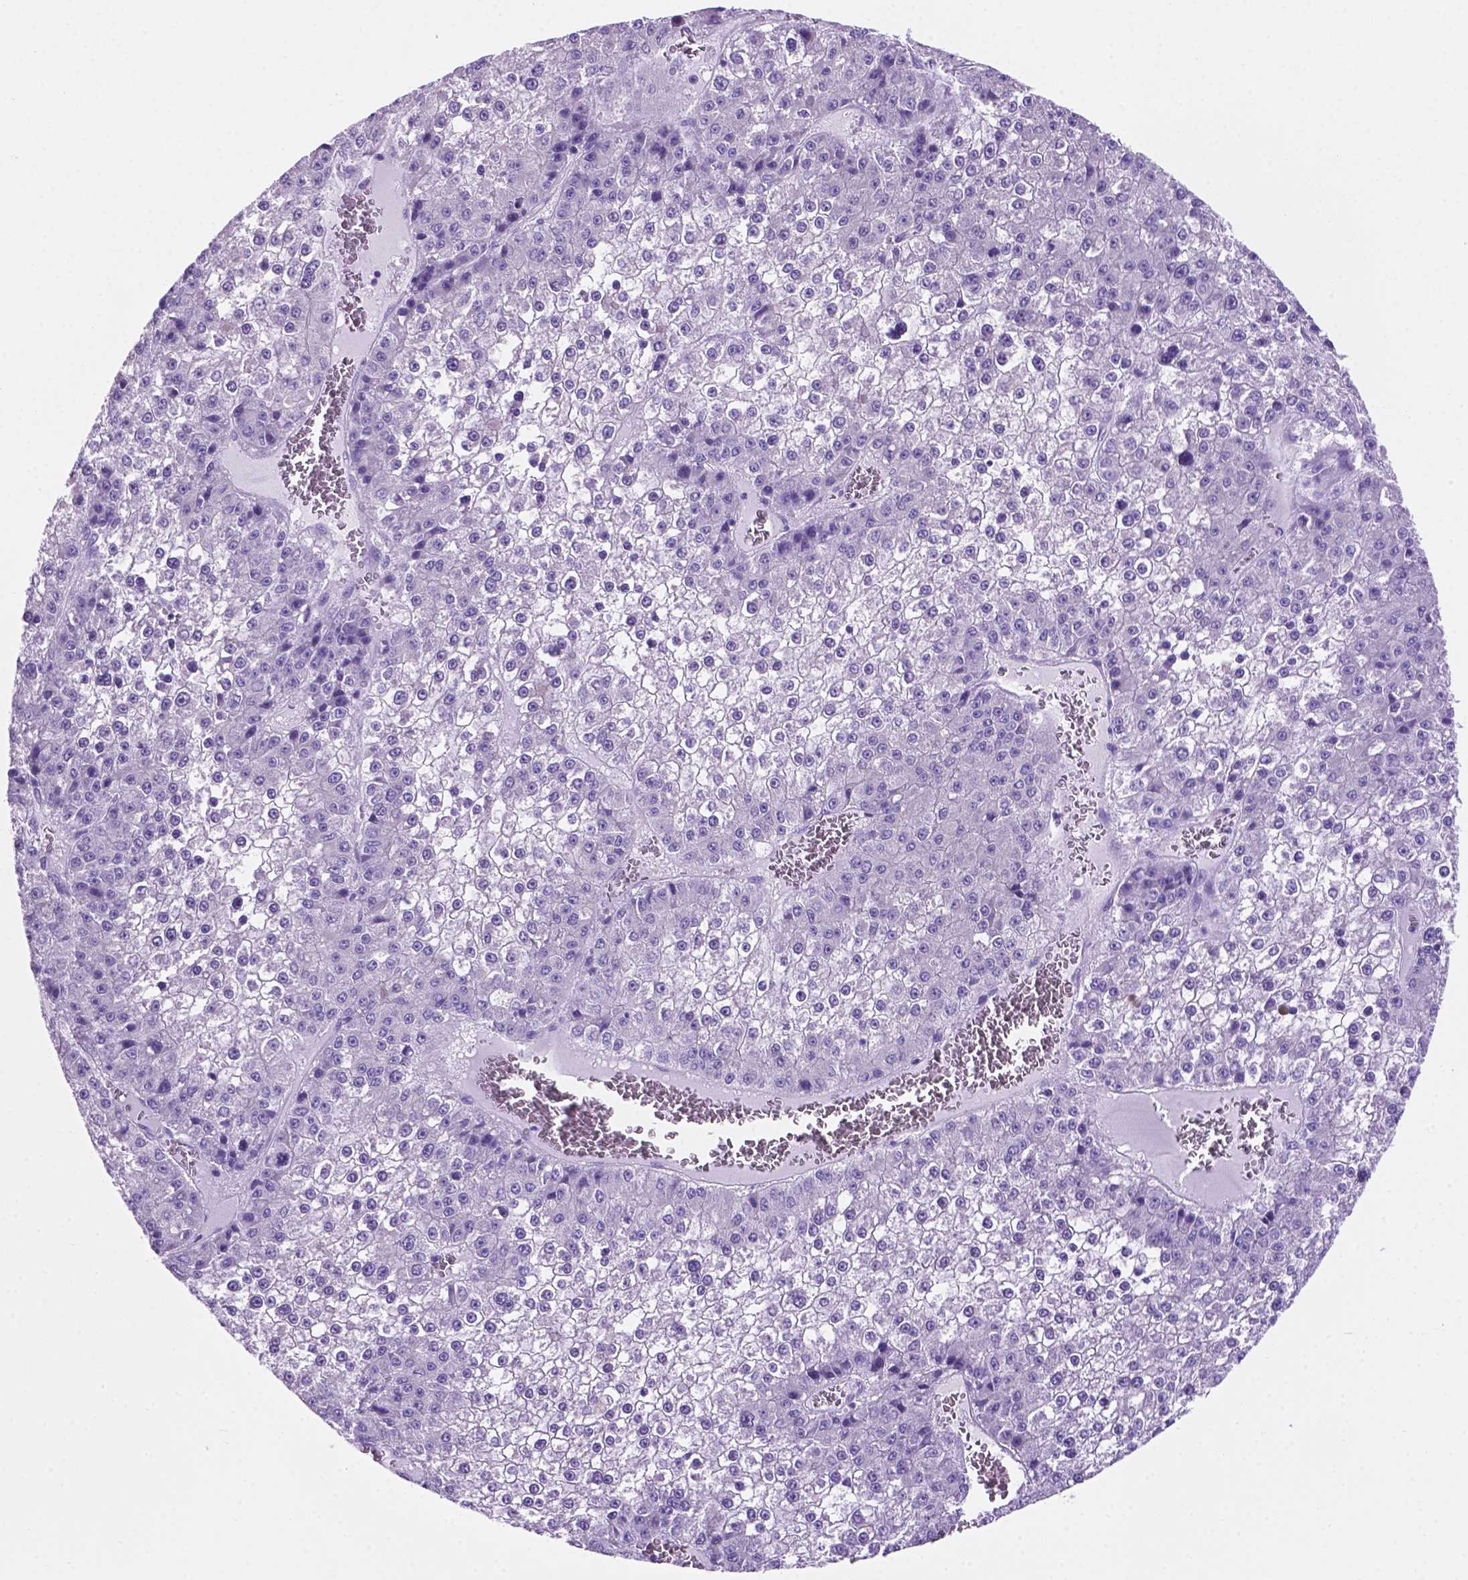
{"staining": {"intensity": "negative", "quantity": "none", "location": "none"}, "tissue": "liver cancer", "cell_type": "Tumor cells", "image_type": "cancer", "snomed": [{"axis": "morphology", "description": "Carcinoma, Hepatocellular, NOS"}, {"axis": "topography", "description": "Liver"}], "caption": "This is a histopathology image of IHC staining of liver cancer (hepatocellular carcinoma), which shows no positivity in tumor cells.", "gene": "TMEM210", "patient": {"sex": "female", "age": 73}}